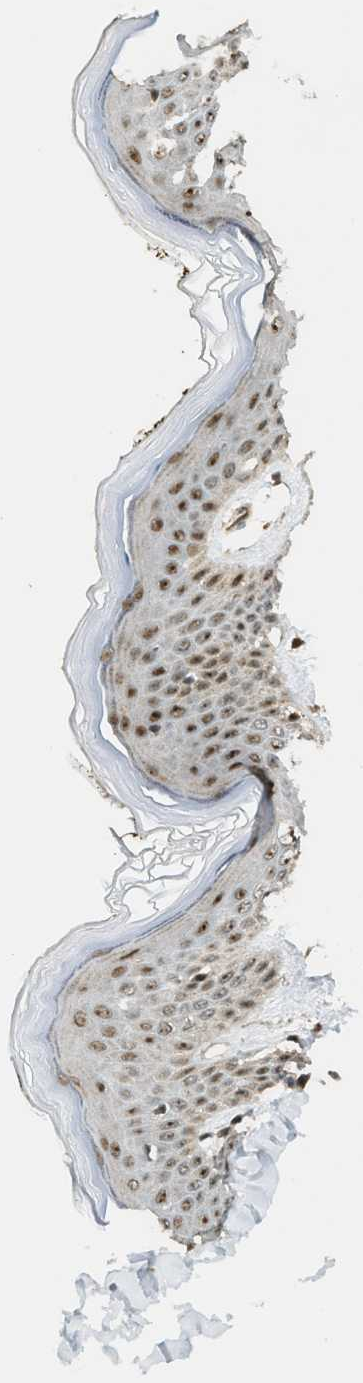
{"staining": {"intensity": "moderate", "quantity": ">75%", "location": "nuclear"}, "tissue": "skin", "cell_type": "Keratinocytes", "image_type": "normal", "snomed": [{"axis": "morphology", "description": "Normal tissue, NOS"}, {"axis": "topography", "description": "Skin"}], "caption": "This photomicrograph reveals IHC staining of unremarkable skin, with medium moderate nuclear staining in approximately >75% of keratinocytes.", "gene": "CCDC186", "patient": {"sex": "male", "age": 53}}